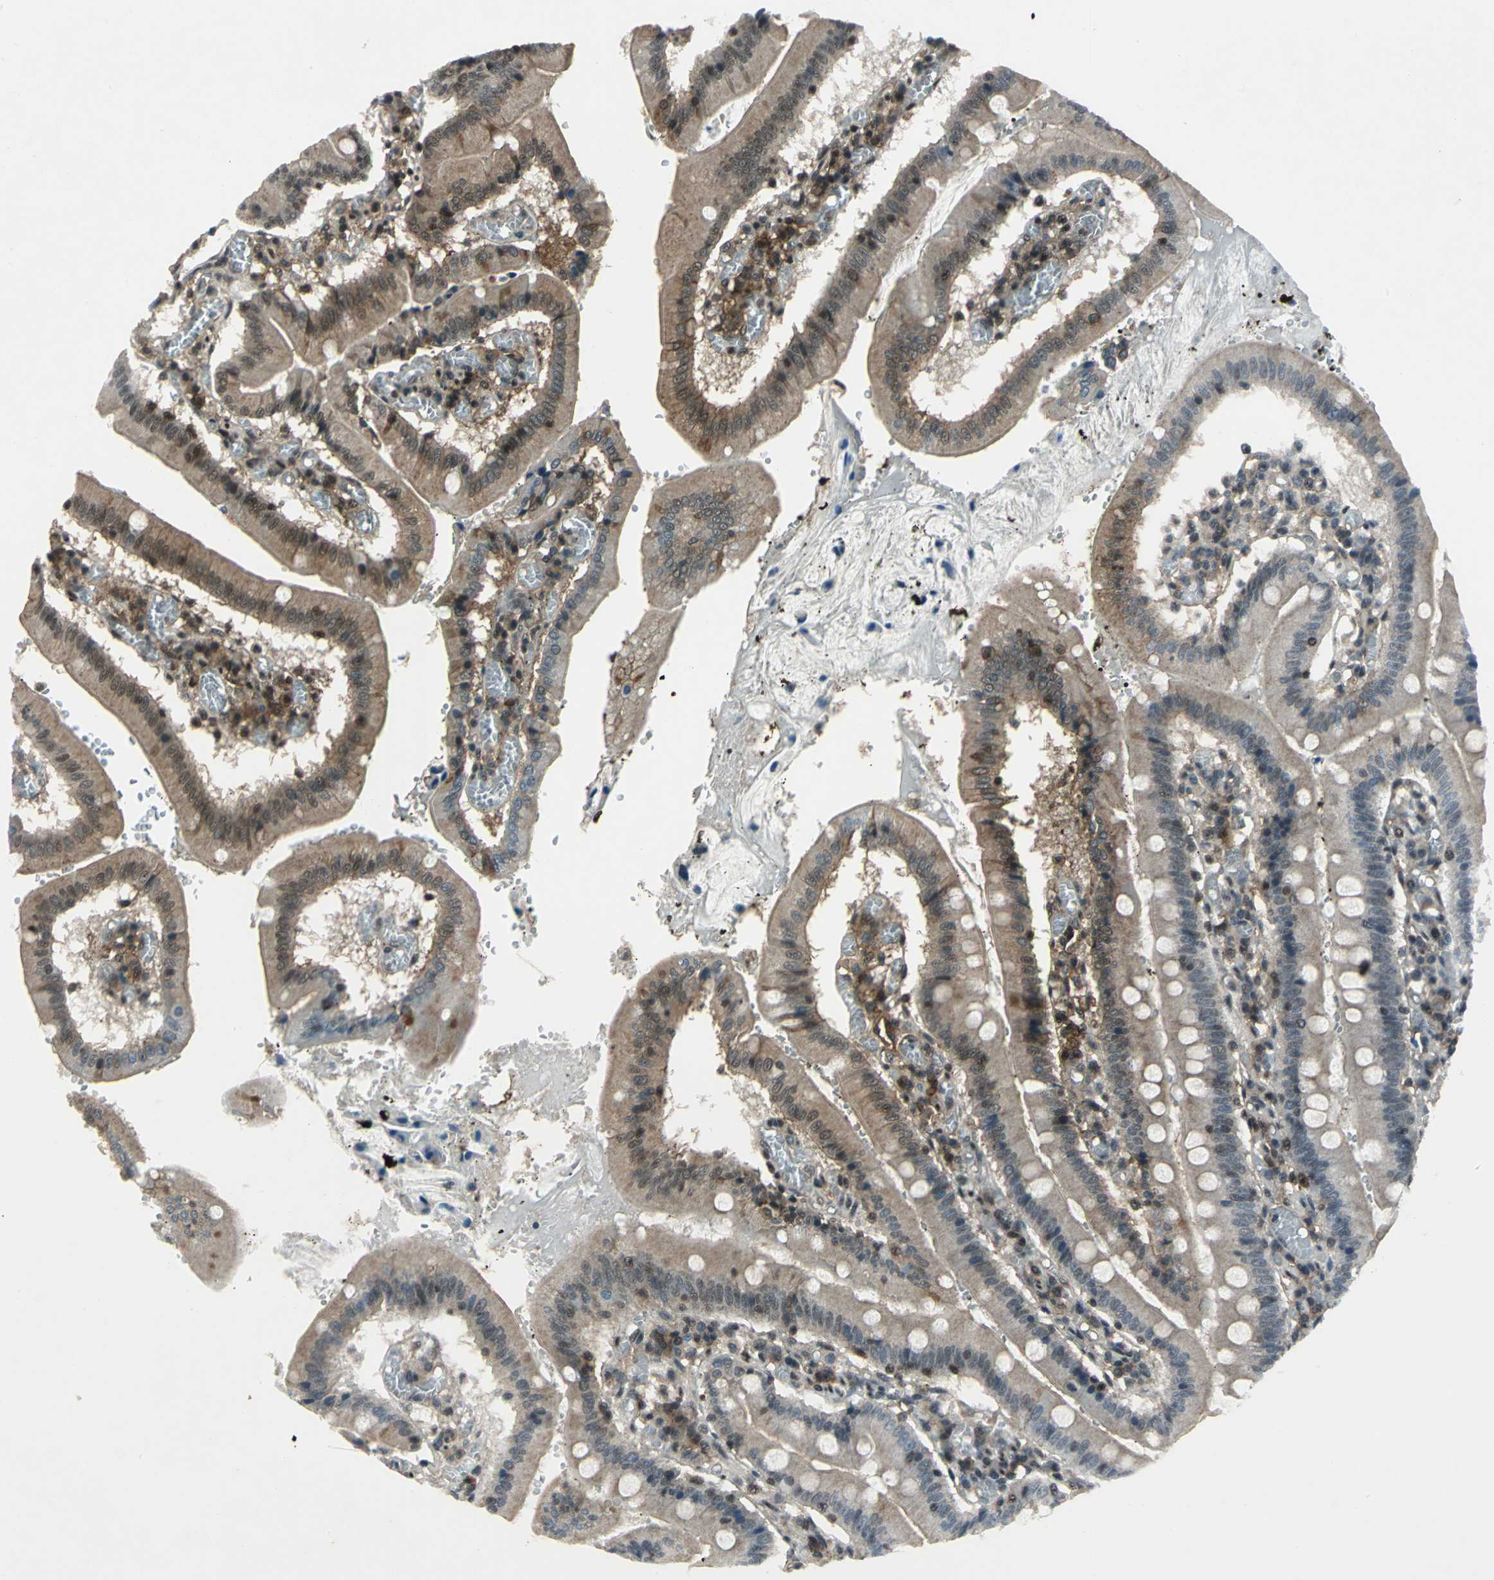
{"staining": {"intensity": "moderate", "quantity": ">75%", "location": "cytoplasmic/membranous,nuclear"}, "tissue": "small intestine", "cell_type": "Glandular cells", "image_type": "normal", "snomed": [{"axis": "morphology", "description": "Normal tissue, NOS"}, {"axis": "topography", "description": "Small intestine"}], "caption": "Immunohistochemical staining of unremarkable small intestine reveals moderate cytoplasmic/membranous,nuclear protein staining in approximately >75% of glandular cells. The staining is performed using DAB brown chromogen to label protein expression. The nuclei are counter-stained blue using hematoxylin.", "gene": "NR2C2", "patient": {"sex": "male", "age": 71}}